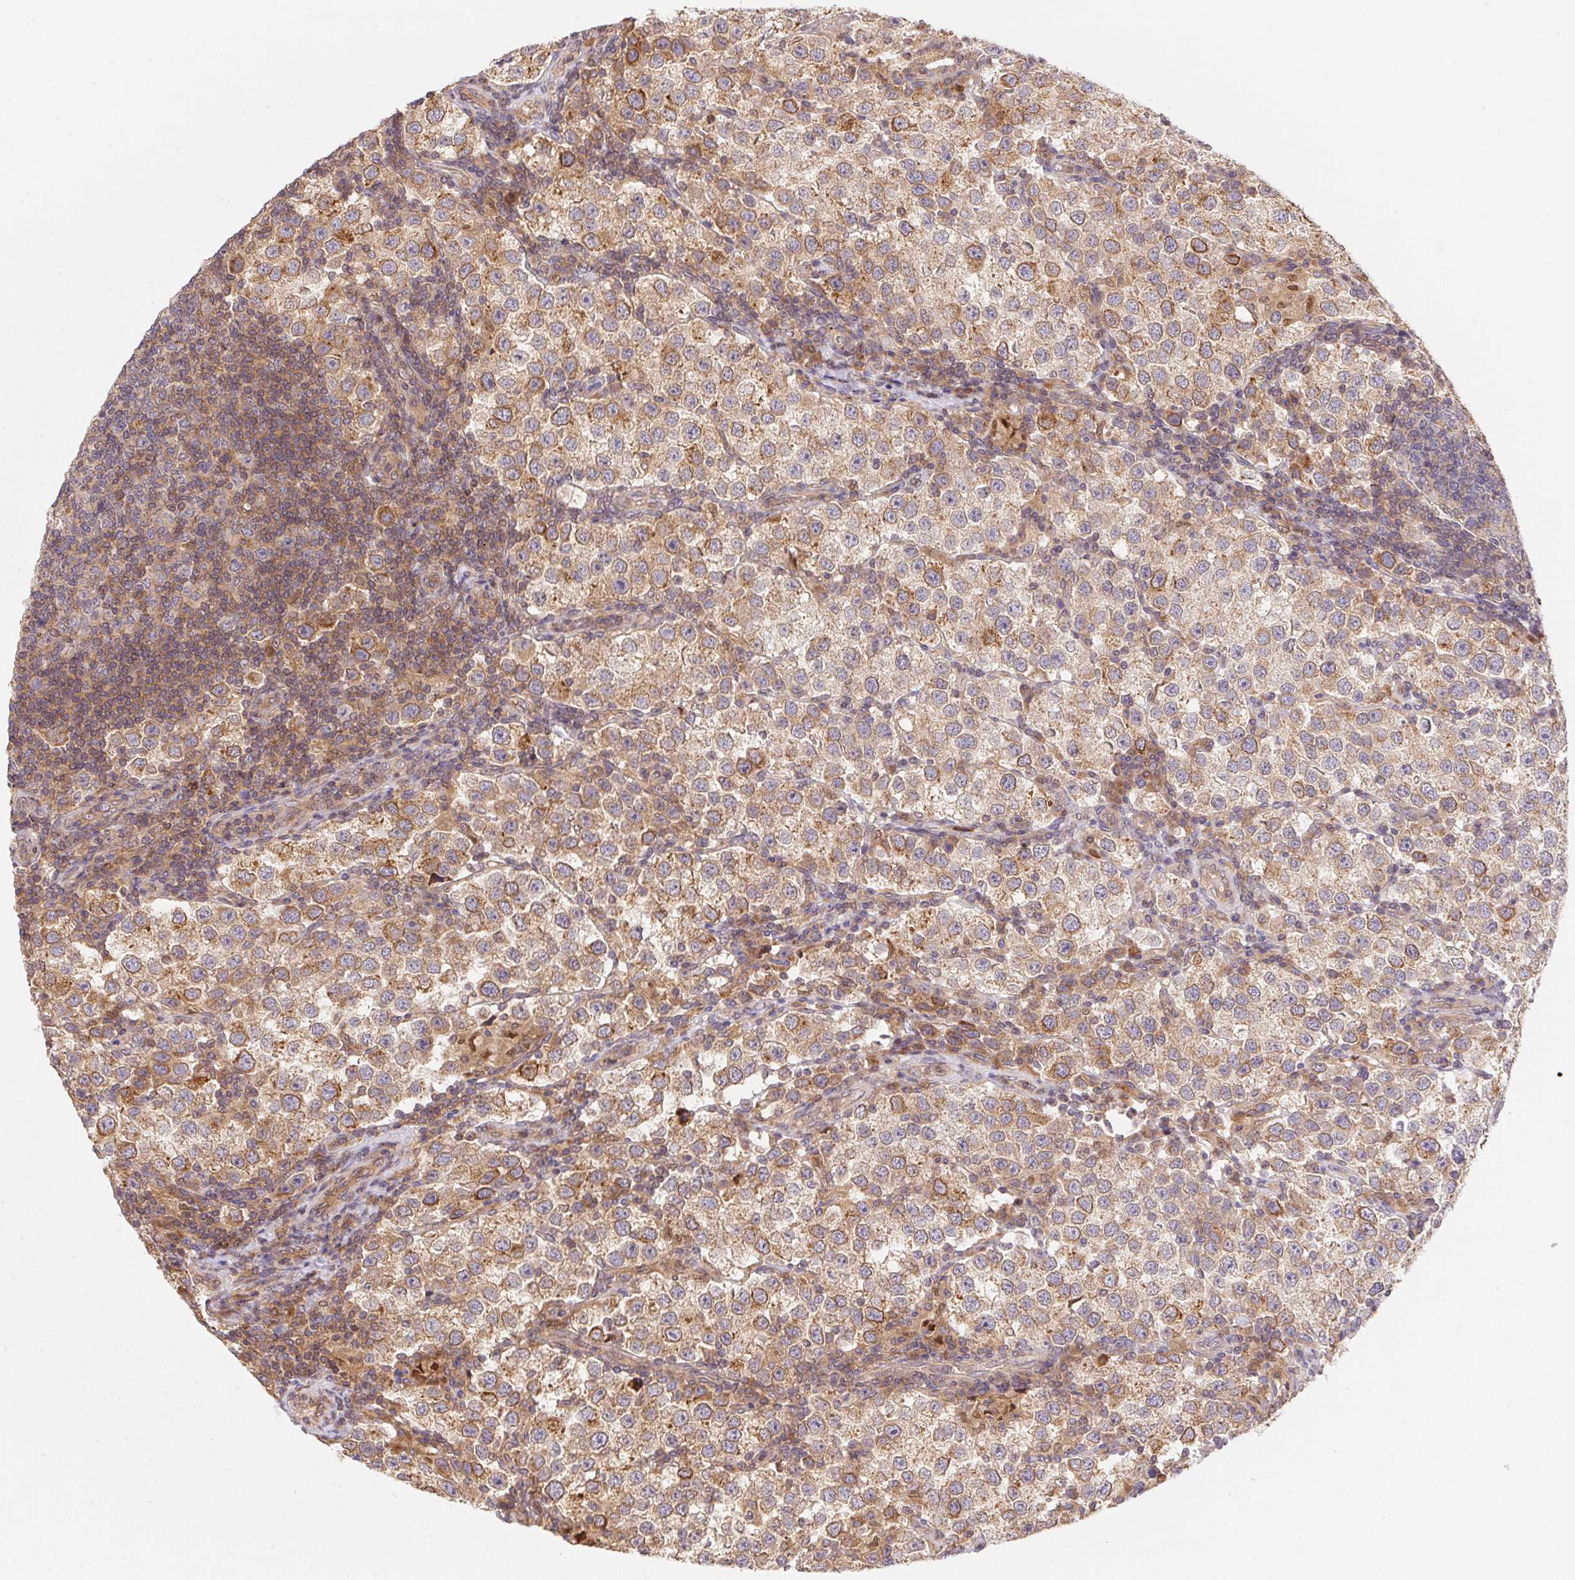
{"staining": {"intensity": "moderate", "quantity": ">75%", "location": "cytoplasmic/membranous"}, "tissue": "testis cancer", "cell_type": "Tumor cells", "image_type": "cancer", "snomed": [{"axis": "morphology", "description": "Seminoma, NOS"}, {"axis": "topography", "description": "Testis"}], "caption": "Testis cancer (seminoma) stained with DAB immunohistochemistry (IHC) reveals medium levels of moderate cytoplasmic/membranous staining in about >75% of tumor cells.", "gene": "MEX3D", "patient": {"sex": "male", "age": 37}}